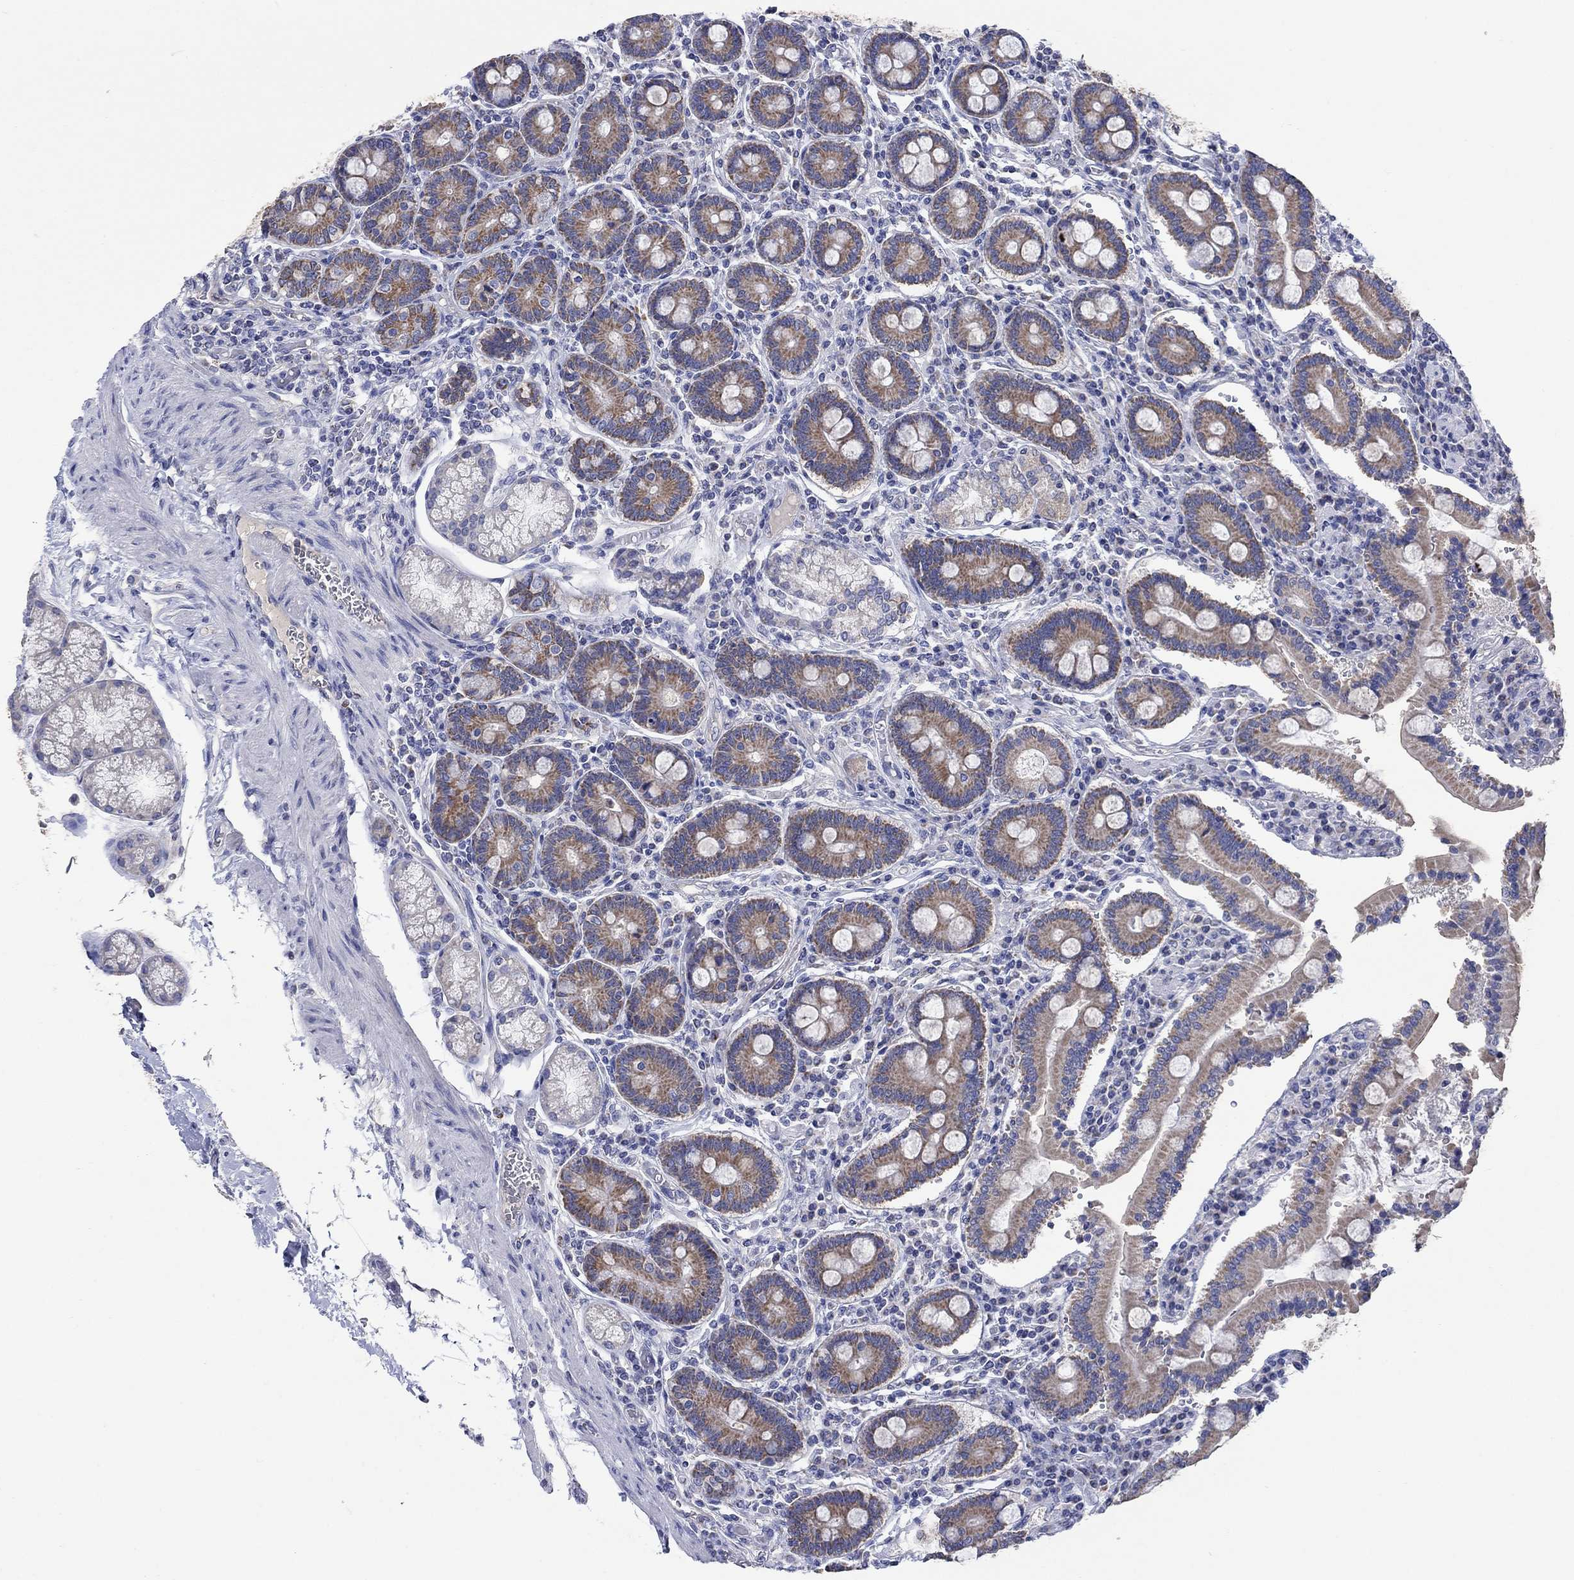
{"staining": {"intensity": "moderate", "quantity": "25%-75%", "location": "cytoplasmic/membranous"}, "tissue": "duodenum", "cell_type": "Glandular cells", "image_type": "normal", "snomed": [{"axis": "morphology", "description": "Normal tissue, NOS"}, {"axis": "topography", "description": "Duodenum"}], "caption": "Brown immunohistochemical staining in normal human duodenum reveals moderate cytoplasmic/membranous staining in approximately 25%-75% of glandular cells. The protein of interest is stained brown, and the nuclei are stained in blue (DAB IHC with brightfield microscopy, high magnification).", "gene": "CLVS1", "patient": {"sex": "female", "age": 62}}